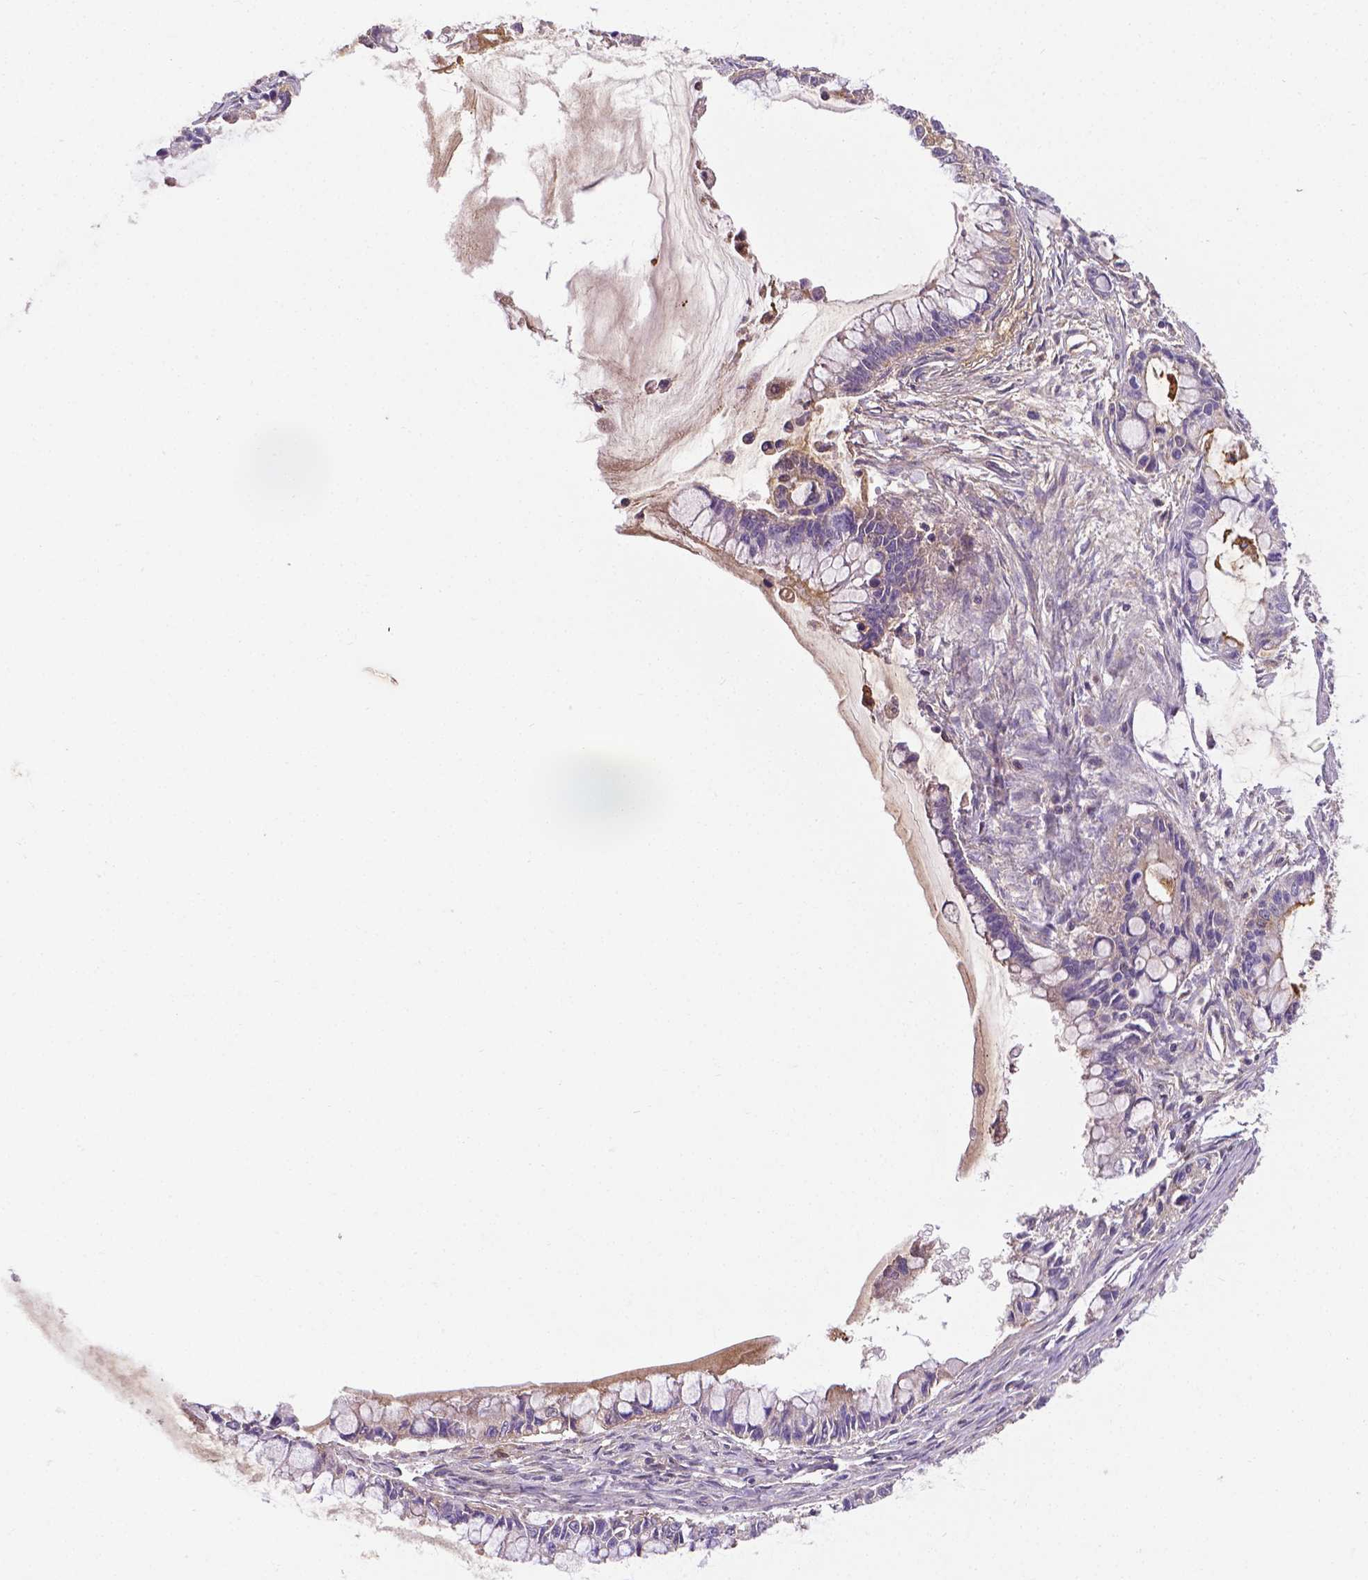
{"staining": {"intensity": "negative", "quantity": "none", "location": "none"}, "tissue": "ovarian cancer", "cell_type": "Tumor cells", "image_type": "cancer", "snomed": [{"axis": "morphology", "description": "Cystadenocarcinoma, mucinous, NOS"}, {"axis": "topography", "description": "Ovary"}], "caption": "A high-resolution photomicrograph shows IHC staining of ovarian cancer (mucinous cystadenocarcinoma), which shows no significant expression in tumor cells.", "gene": "APOE", "patient": {"sex": "female", "age": 63}}